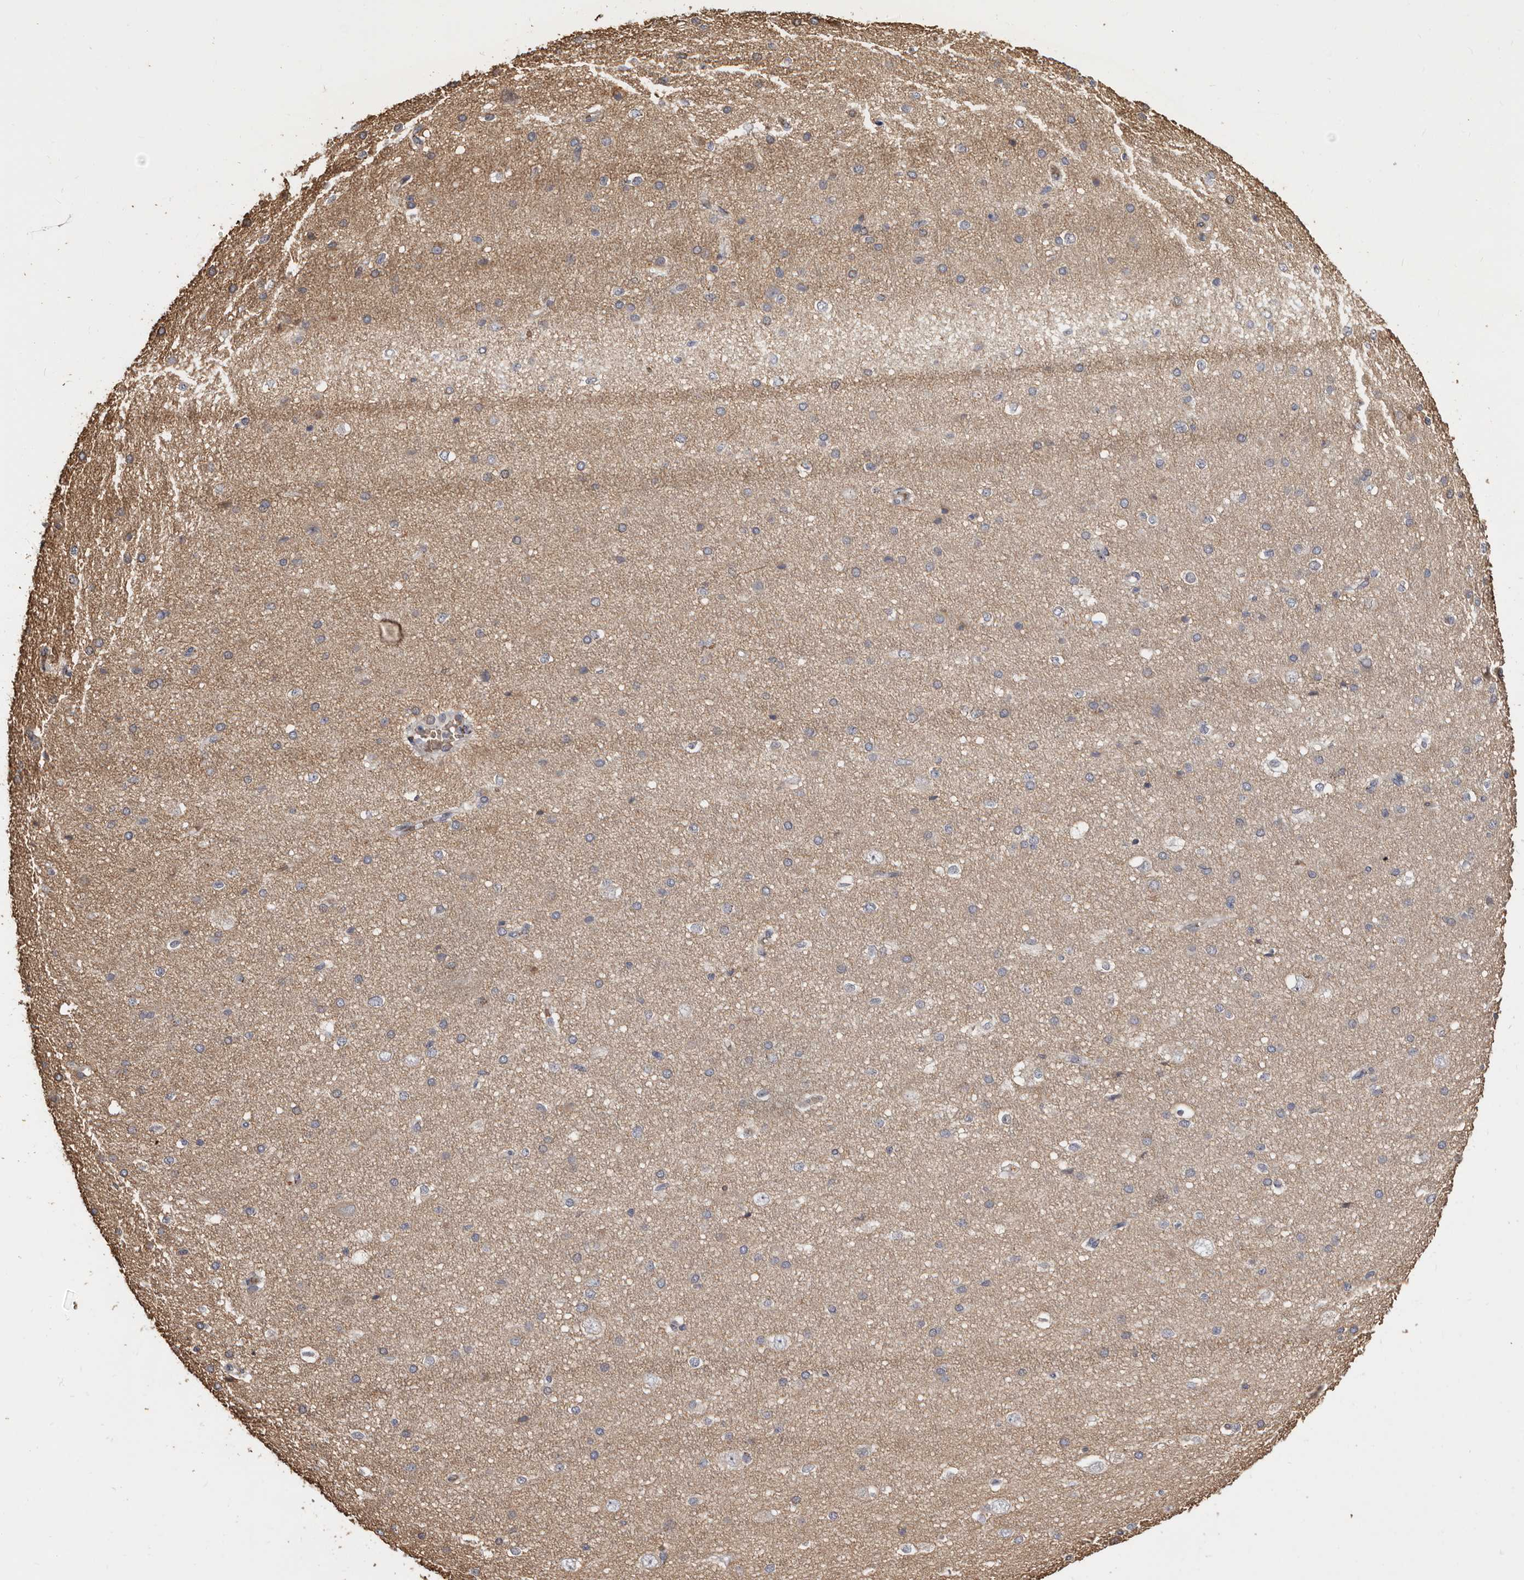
{"staining": {"intensity": "weak", "quantity": "25%-75%", "location": "cytoplasmic/membranous"}, "tissue": "cerebral cortex", "cell_type": "Endothelial cells", "image_type": "normal", "snomed": [{"axis": "morphology", "description": "Normal tissue, NOS"}, {"axis": "morphology", "description": "Developmental malformation"}, {"axis": "topography", "description": "Cerebral cortex"}], "caption": "Weak cytoplasmic/membranous protein staining is present in about 25%-75% of endothelial cells in cerebral cortex. (DAB IHC, brown staining for protein, blue staining for nuclei).", "gene": "ENTREP1", "patient": {"sex": "female", "age": 30}}